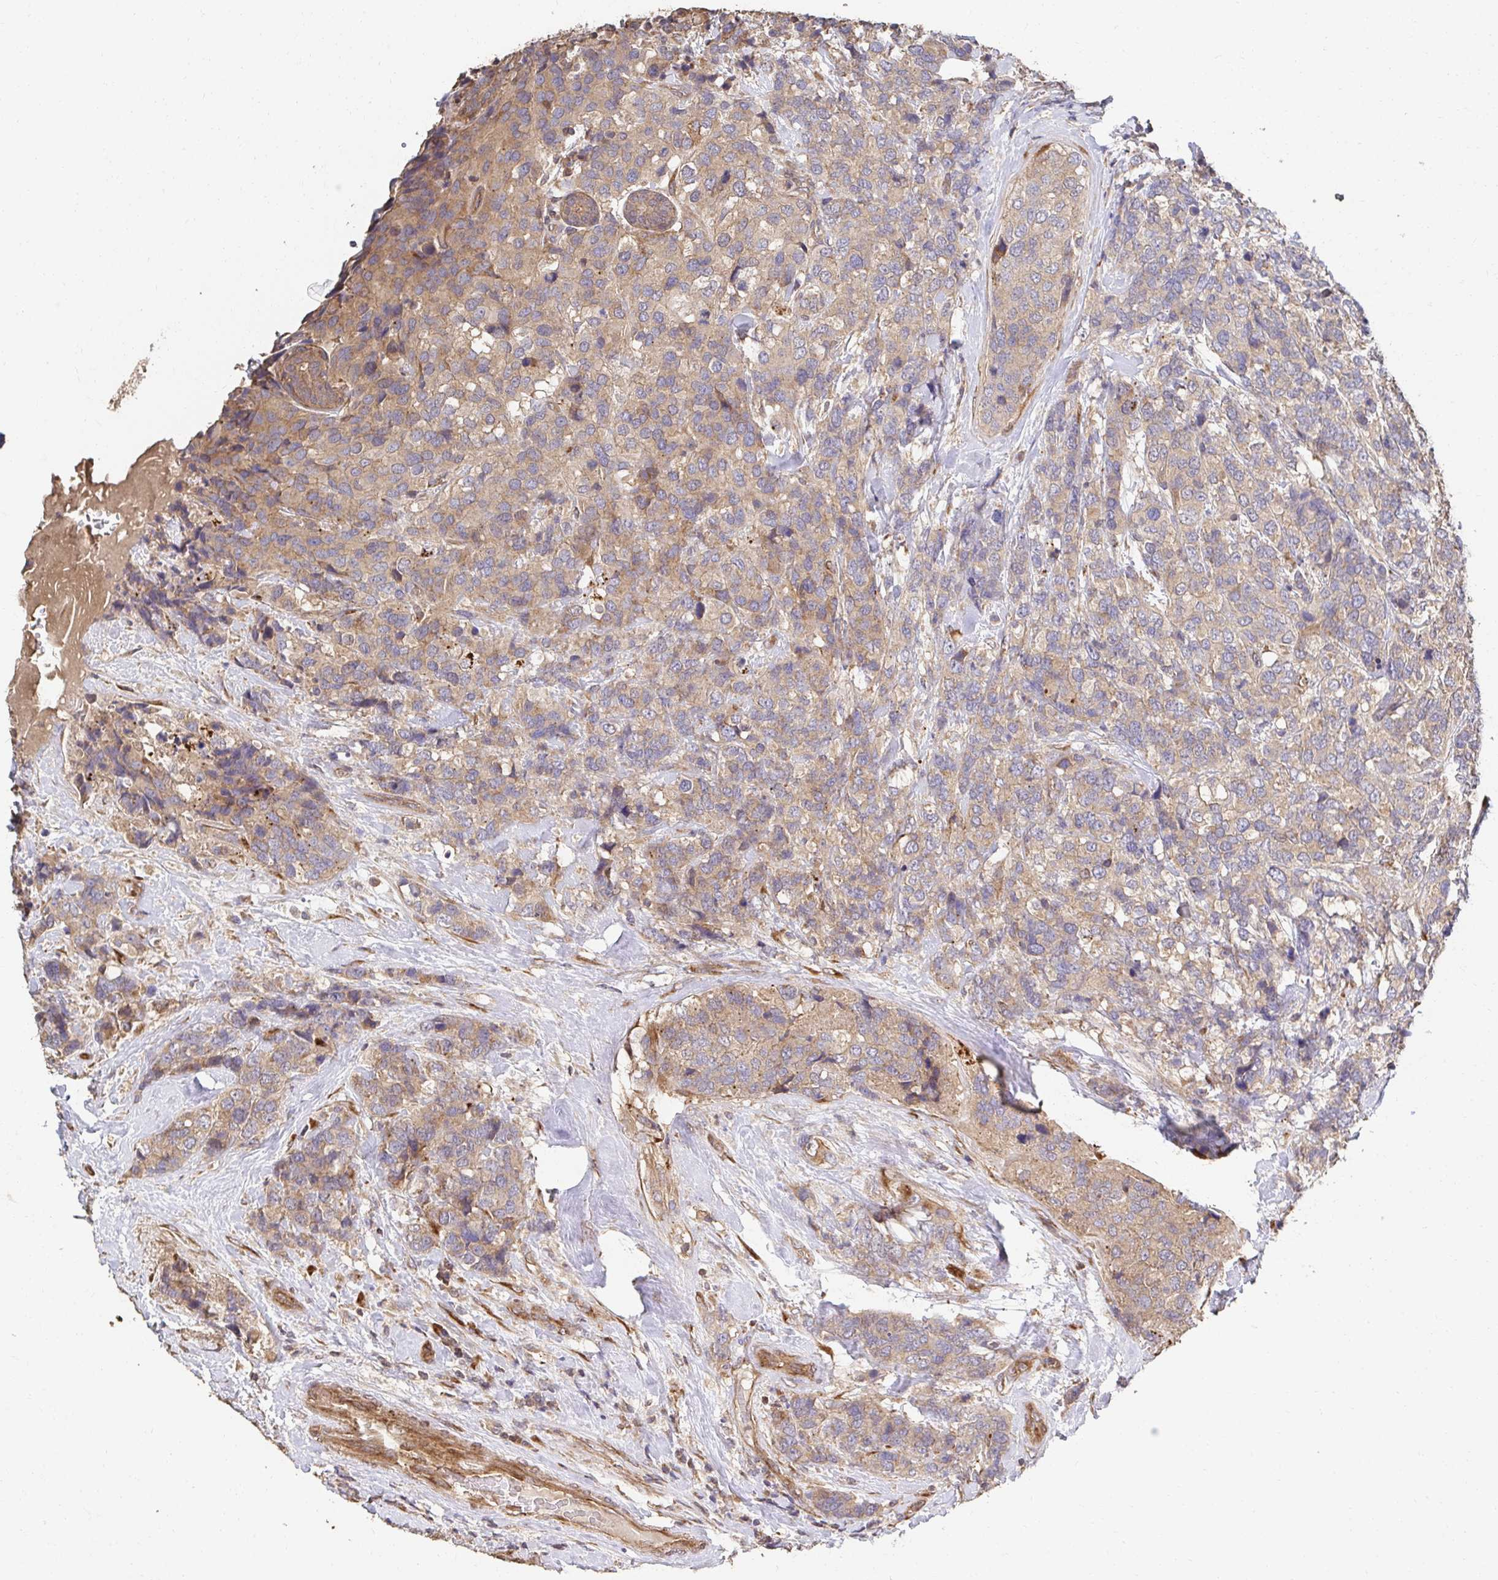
{"staining": {"intensity": "weak", "quantity": ">75%", "location": "cytoplasmic/membranous"}, "tissue": "breast cancer", "cell_type": "Tumor cells", "image_type": "cancer", "snomed": [{"axis": "morphology", "description": "Lobular carcinoma"}, {"axis": "topography", "description": "Breast"}], "caption": "Immunohistochemical staining of human breast lobular carcinoma exhibits low levels of weak cytoplasmic/membranous expression in approximately >75% of tumor cells.", "gene": "APBB1", "patient": {"sex": "female", "age": 59}}